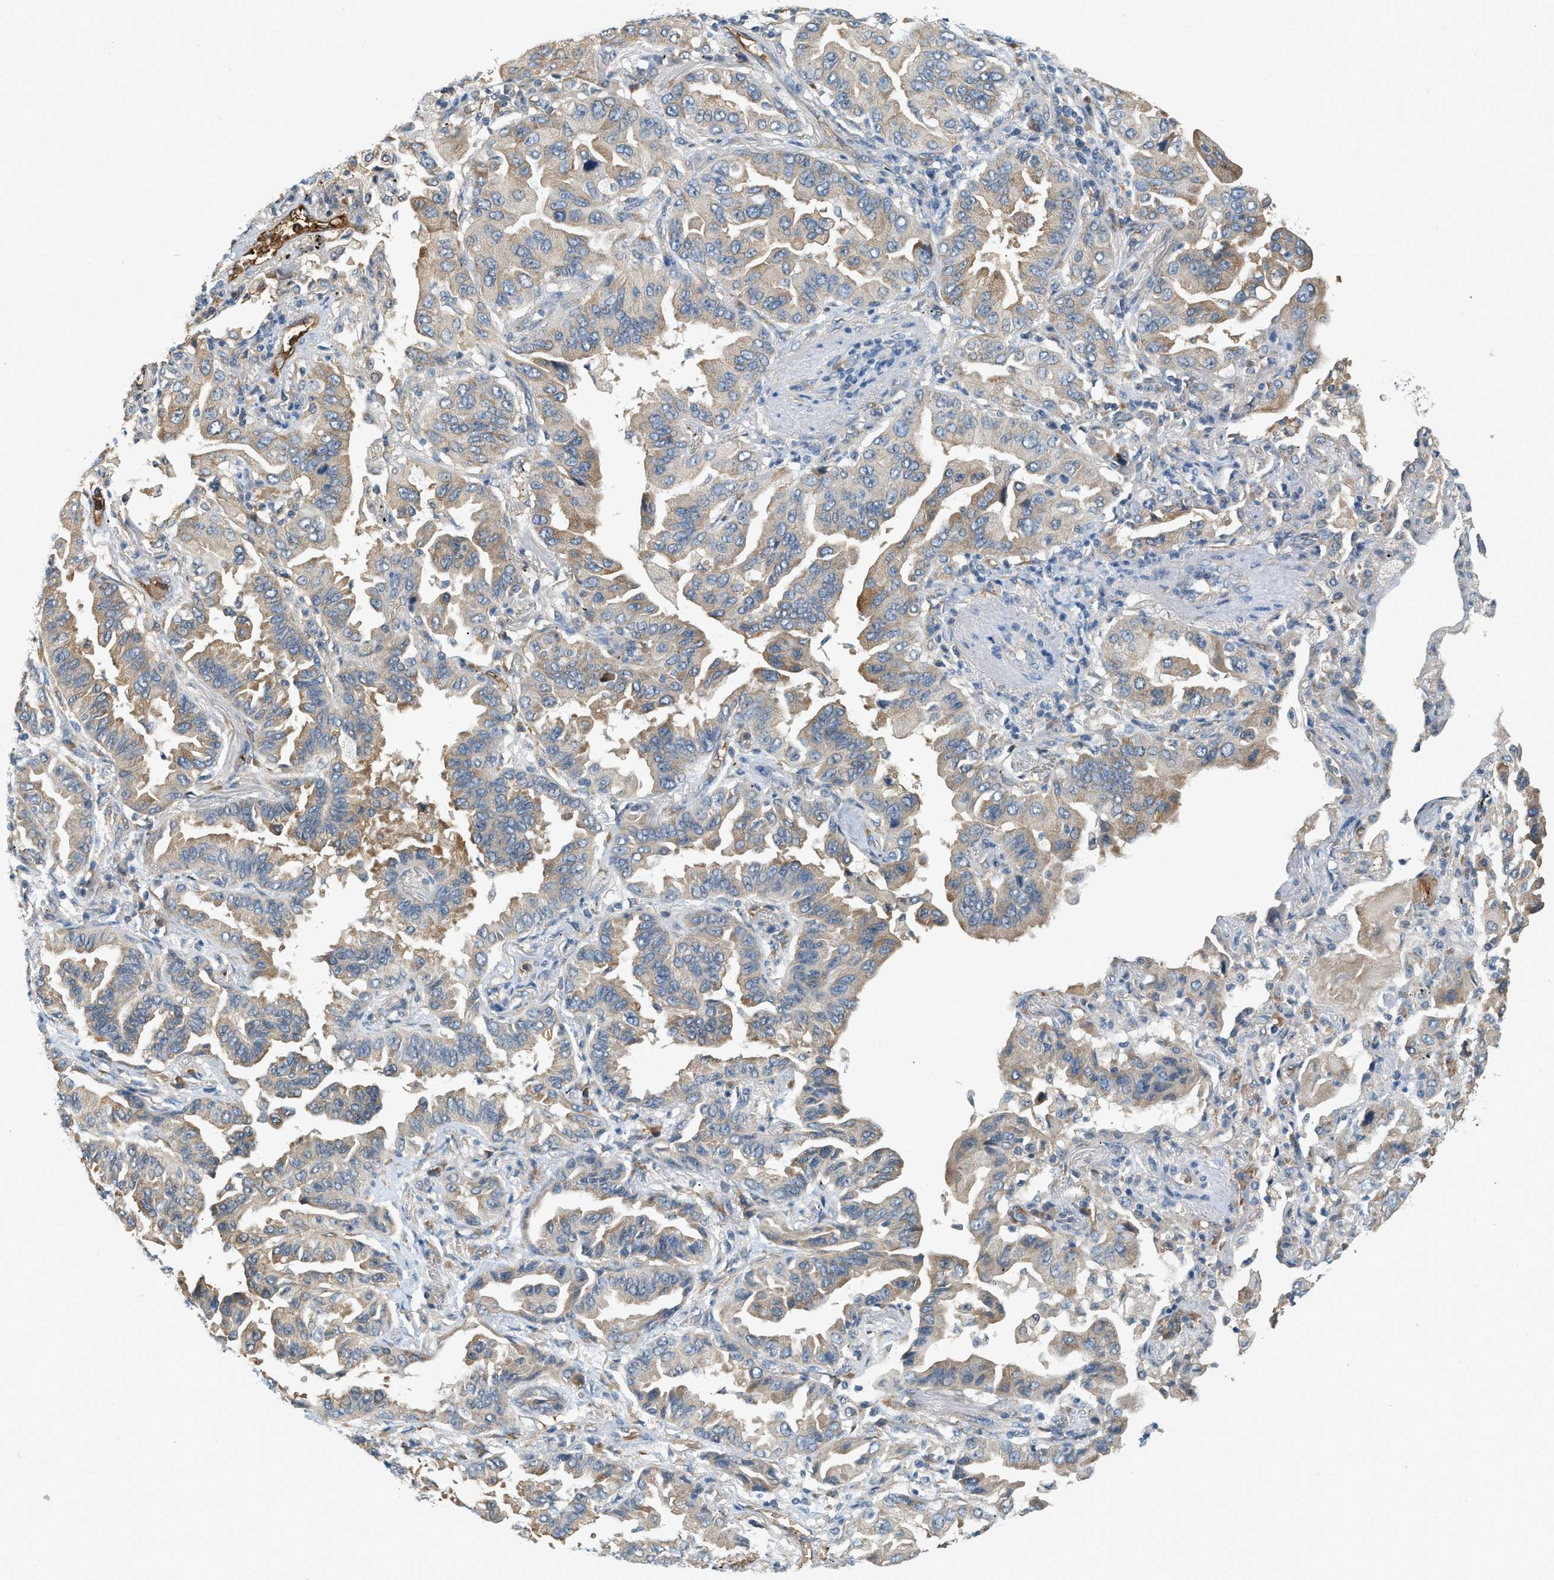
{"staining": {"intensity": "moderate", "quantity": "25%-75%", "location": "cytoplasmic/membranous"}, "tissue": "lung cancer", "cell_type": "Tumor cells", "image_type": "cancer", "snomed": [{"axis": "morphology", "description": "Adenocarcinoma, NOS"}, {"axis": "topography", "description": "Lung"}], "caption": "Immunohistochemical staining of human lung cancer (adenocarcinoma) displays medium levels of moderate cytoplasmic/membranous staining in approximately 25%-75% of tumor cells. The staining was performed using DAB to visualize the protein expression in brown, while the nuclei were stained in blue with hematoxylin (Magnification: 20x).", "gene": "CYTH2", "patient": {"sex": "female", "age": 65}}